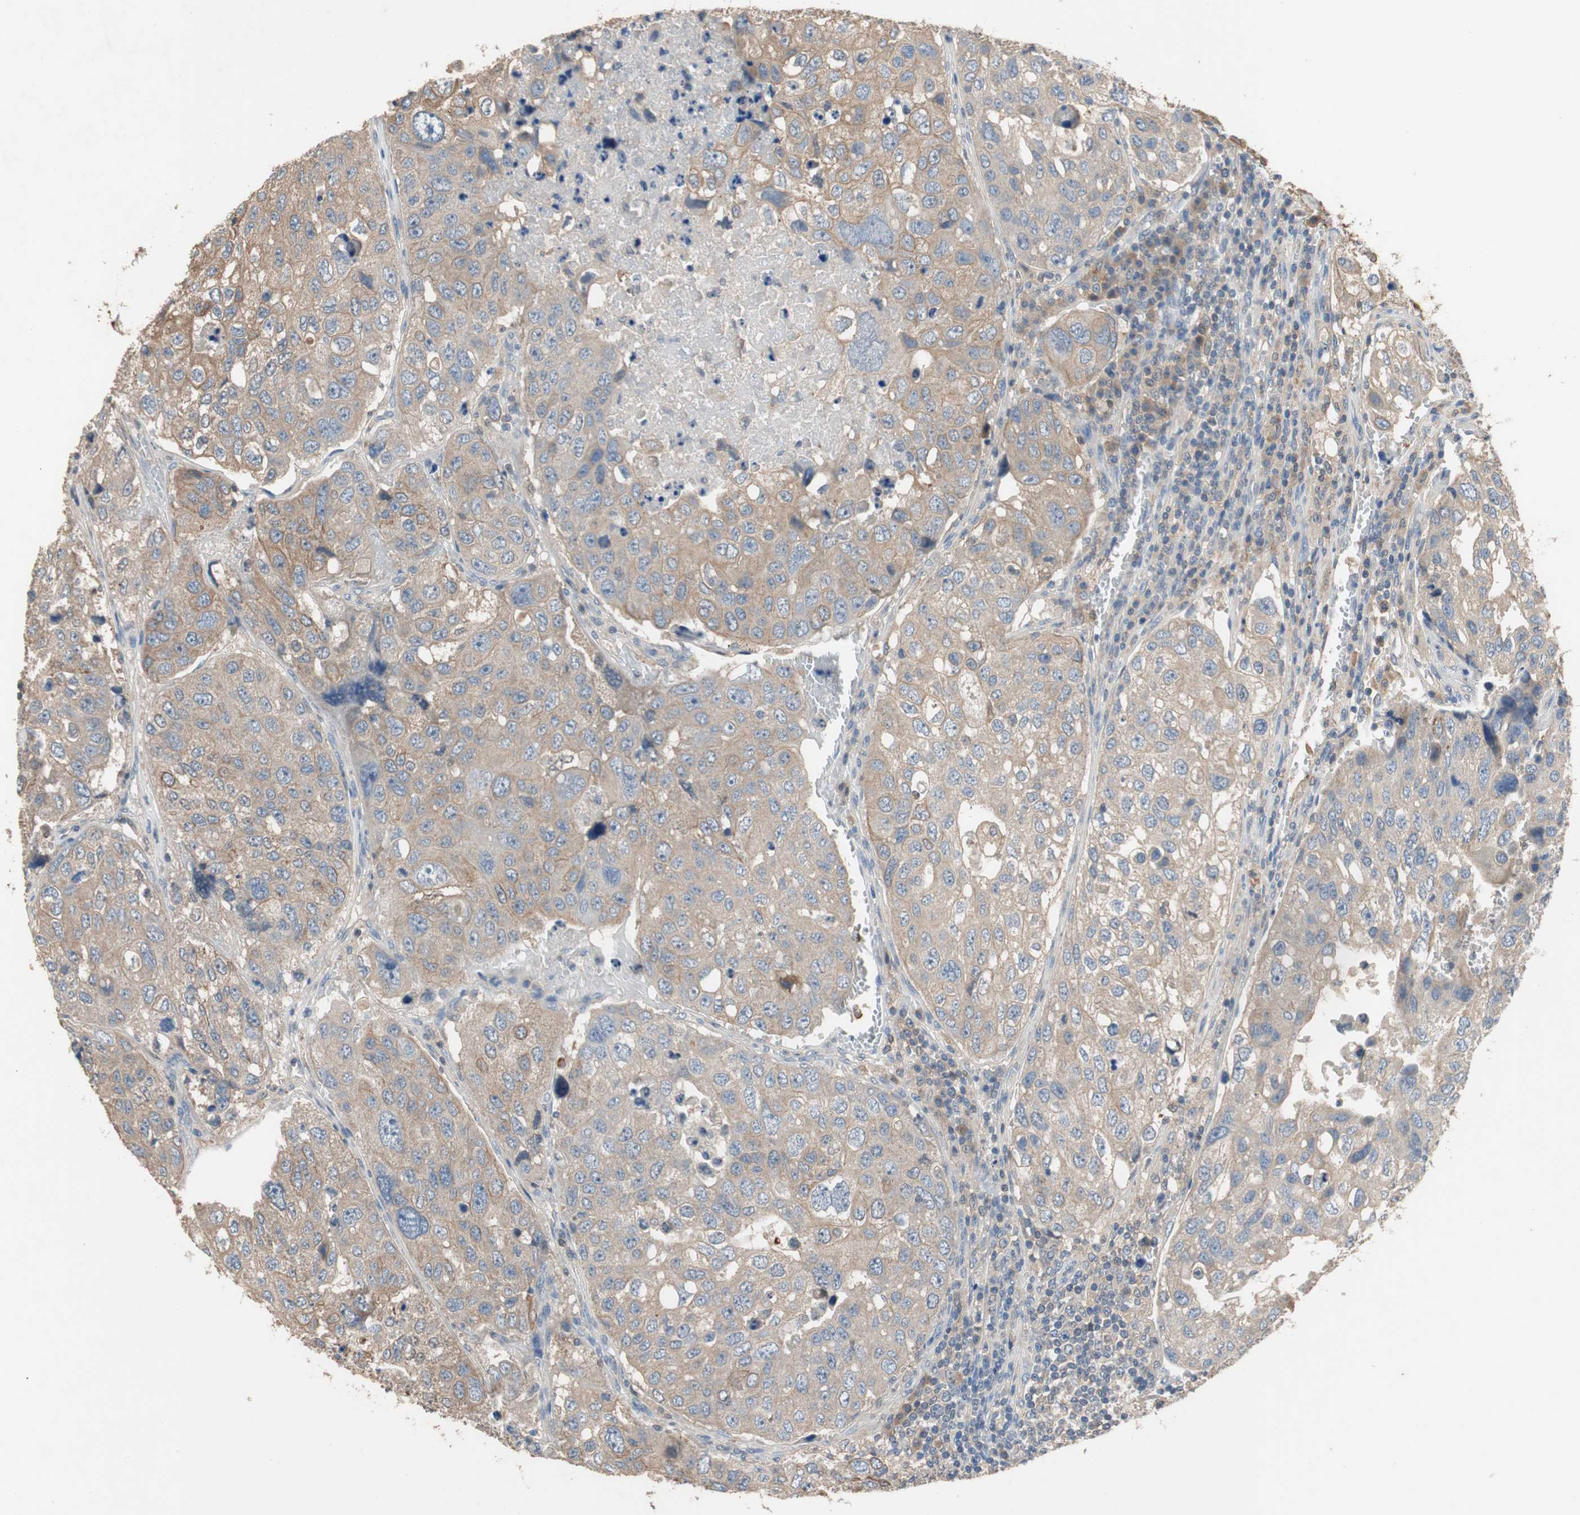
{"staining": {"intensity": "moderate", "quantity": ">75%", "location": "cytoplasmic/membranous"}, "tissue": "urothelial cancer", "cell_type": "Tumor cells", "image_type": "cancer", "snomed": [{"axis": "morphology", "description": "Urothelial carcinoma, High grade"}, {"axis": "topography", "description": "Lymph node"}, {"axis": "topography", "description": "Urinary bladder"}], "caption": "This histopathology image demonstrates immunohistochemistry staining of human urothelial cancer, with medium moderate cytoplasmic/membranous staining in about >75% of tumor cells.", "gene": "ADAP1", "patient": {"sex": "male", "age": 51}}